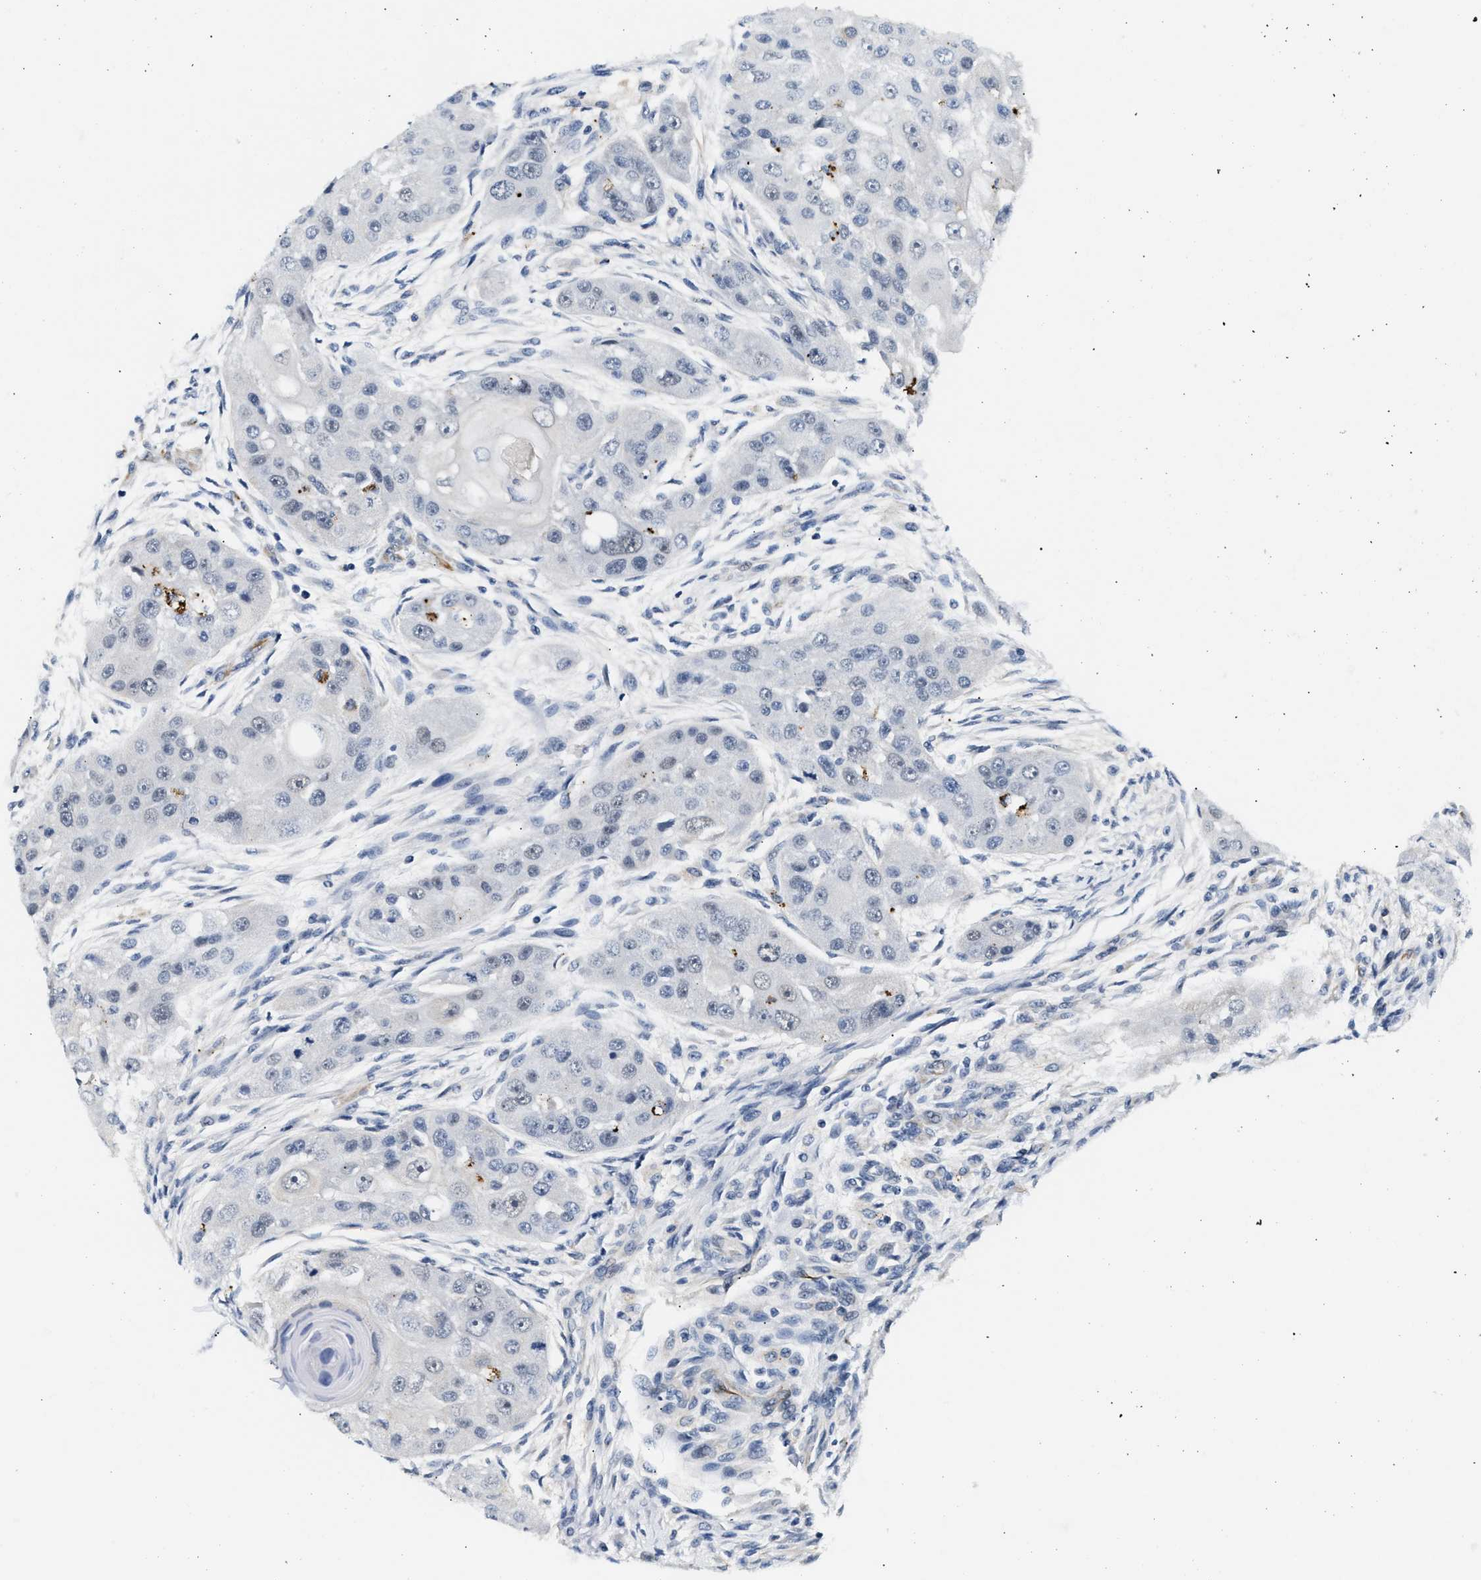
{"staining": {"intensity": "negative", "quantity": "none", "location": "none"}, "tissue": "head and neck cancer", "cell_type": "Tumor cells", "image_type": "cancer", "snomed": [{"axis": "morphology", "description": "Normal tissue, NOS"}, {"axis": "morphology", "description": "Squamous cell carcinoma, NOS"}, {"axis": "topography", "description": "Skeletal muscle"}, {"axis": "topography", "description": "Head-Neck"}], "caption": "Tumor cells are negative for protein expression in human squamous cell carcinoma (head and neck).", "gene": "MED22", "patient": {"sex": "male", "age": 51}}